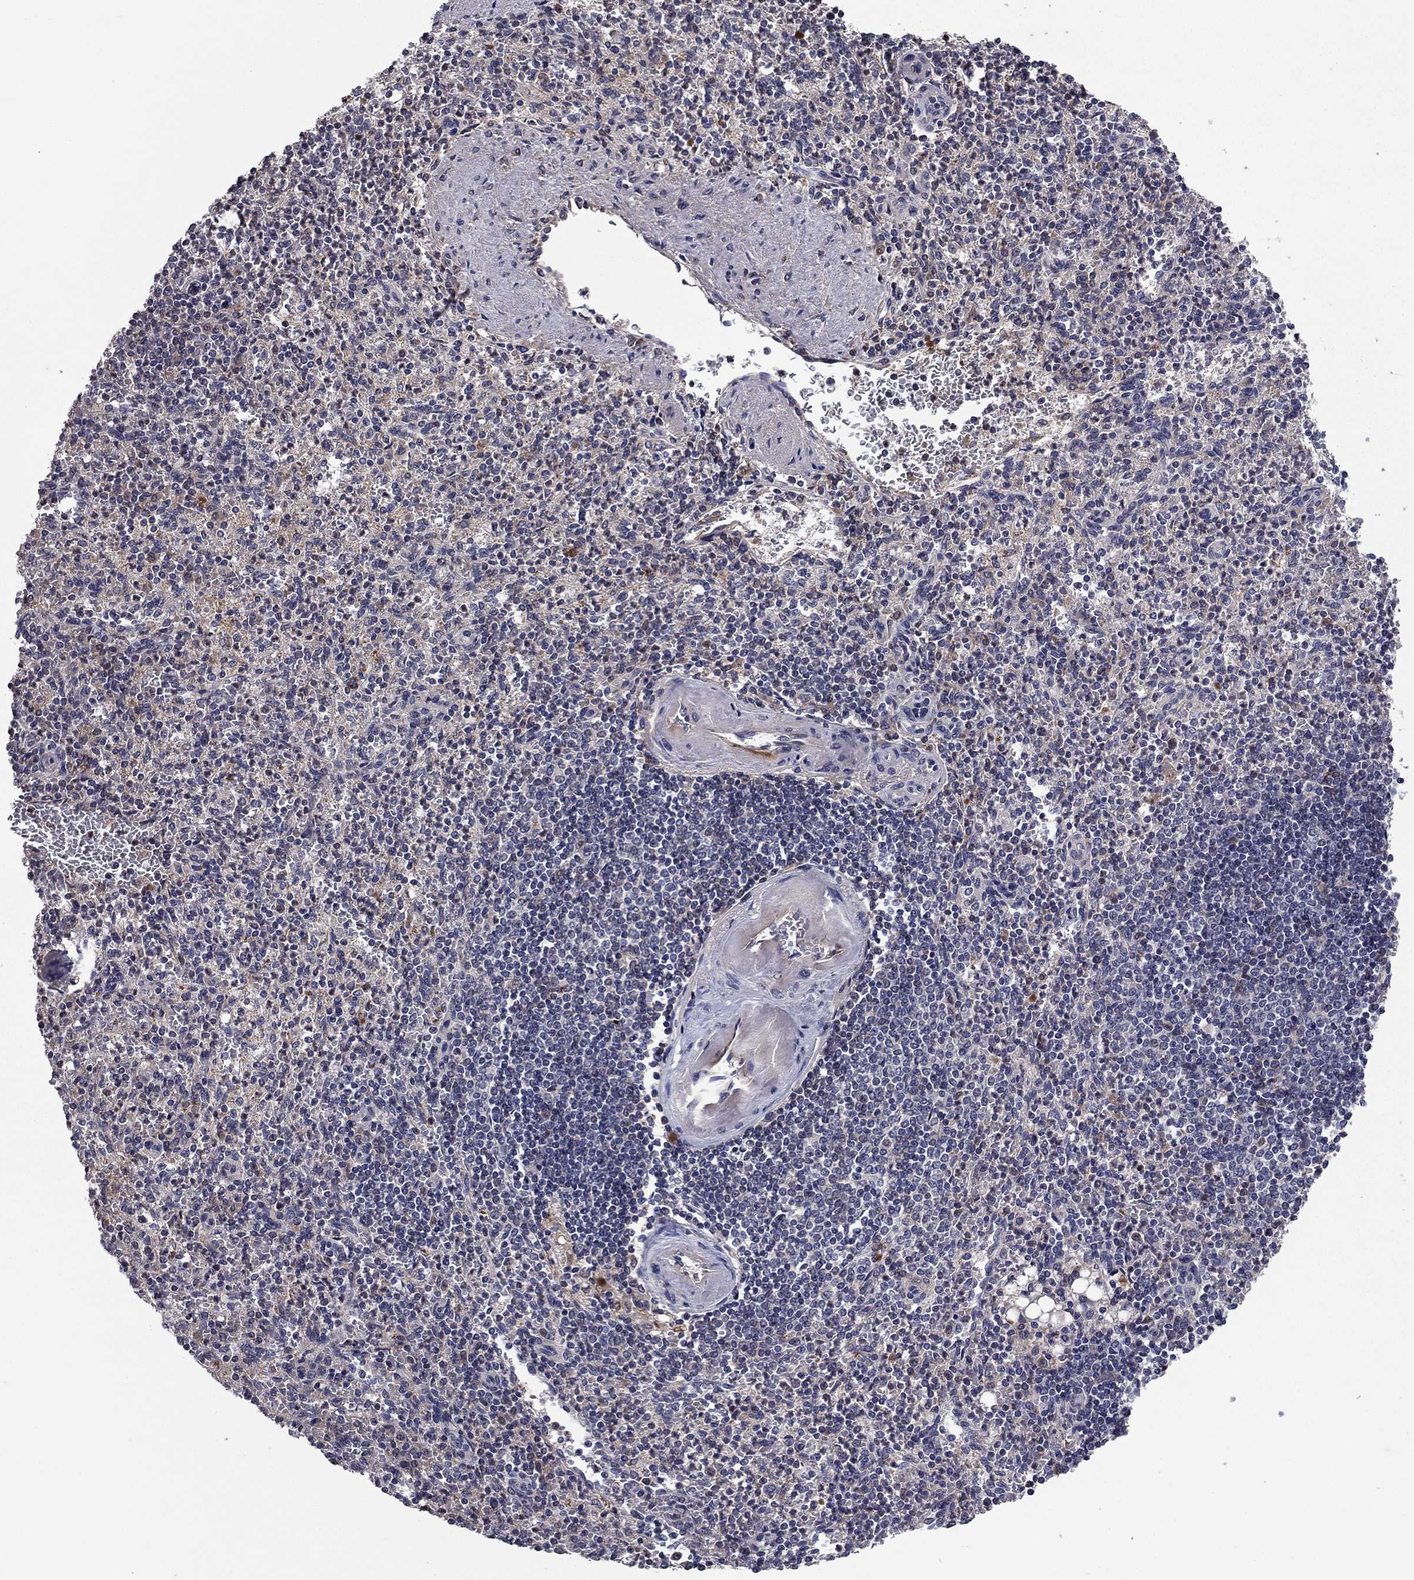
{"staining": {"intensity": "moderate", "quantity": "<25%", "location": "cytoplasmic/membranous"}, "tissue": "spleen", "cell_type": "Cells in red pulp", "image_type": "normal", "snomed": [{"axis": "morphology", "description": "Normal tissue, NOS"}, {"axis": "topography", "description": "Spleen"}], "caption": "Immunohistochemistry image of unremarkable spleen: spleen stained using immunohistochemistry displays low levels of moderate protein expression localized specifically in the cytoplasmic/membranous of cells in red pulp, appearing as a cytoplasmic/membranous brown color.", "gene": "PROS1", "patient": {"sex": "female", "age": 74}}